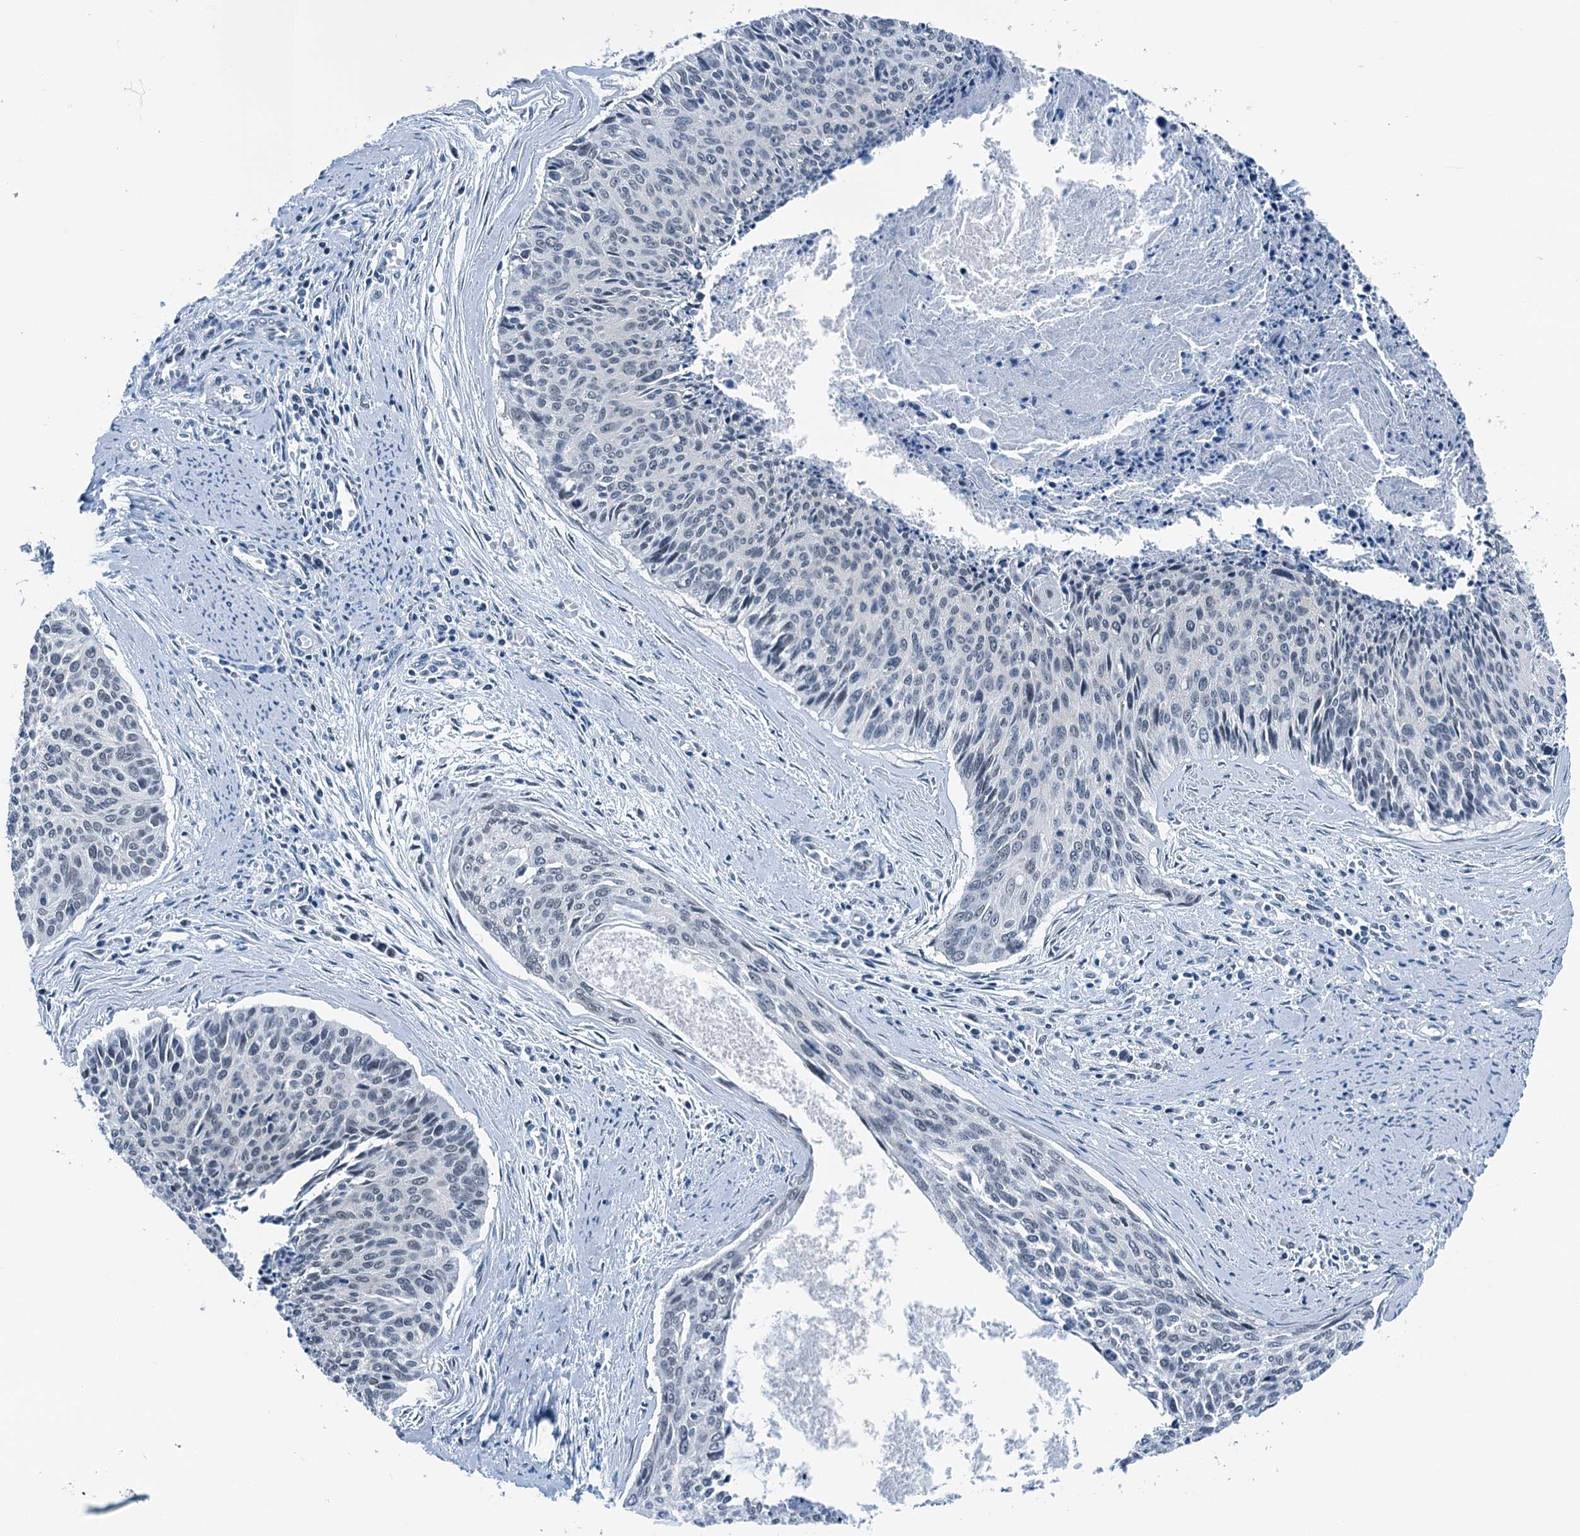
{"staining": {"intensity": "negative", "quantity": "none", "location": "none"}, "tissue": "cervical cancer", "cell_type": "Tumor cells", "image_type": "cancer", "snomed": [{"axis": "morphology", "description": "Squamous cell carcinoma, NOS"}, {"axis": "topography", "description": "Cervix"}], "caption": "Squamous cell carcinoma (cervical) was stained to show a protein in brown. There is no significant expression in tumor cells.", "gene": "TRPT1", "patient": {"sex": "female", "age": 55}}